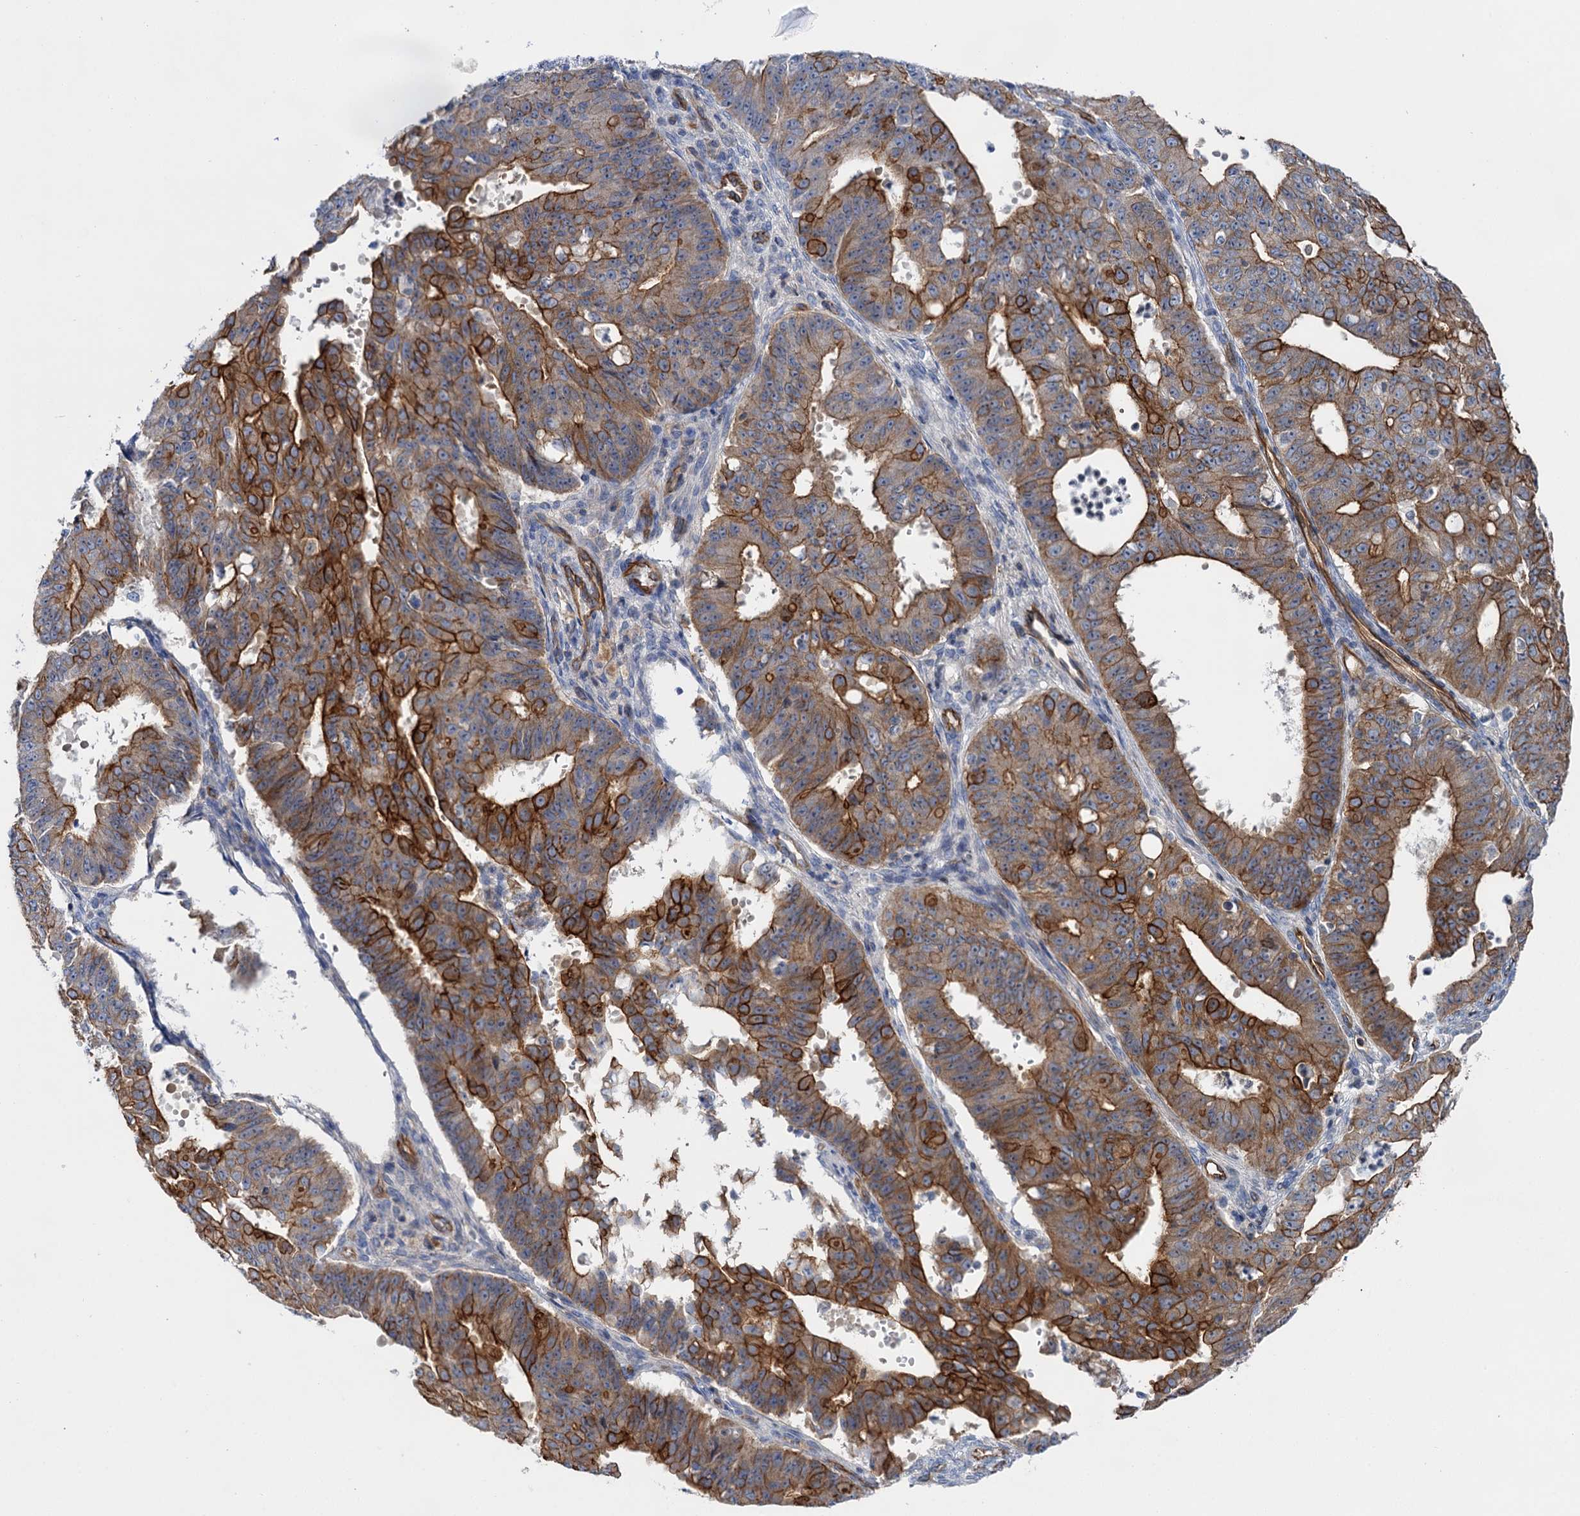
{"staining": {"intensity": "strong", "quantity": ">75%", "location": "cytoplasmic/membranous"}, "tissue": "ovarian cancer", "cell_type": "Tumor cells", "image_type": "cancer", "snomed": [{"axis": "morphology", "description": "Carcinoma, endometroid"}, {"axis": "topography", "description": "Appendix"}, {"axis": "topography", "description": "Ovary"}], "caption": "Human ovarian cancer (endometroid carcinoma) stained for a protein (brown) shows strong cytoplasmic/membranous positive expression in about >75% of tumor cells.", "gene": "ABLIM1", "patient": {"sex": "female", "age": 42}}